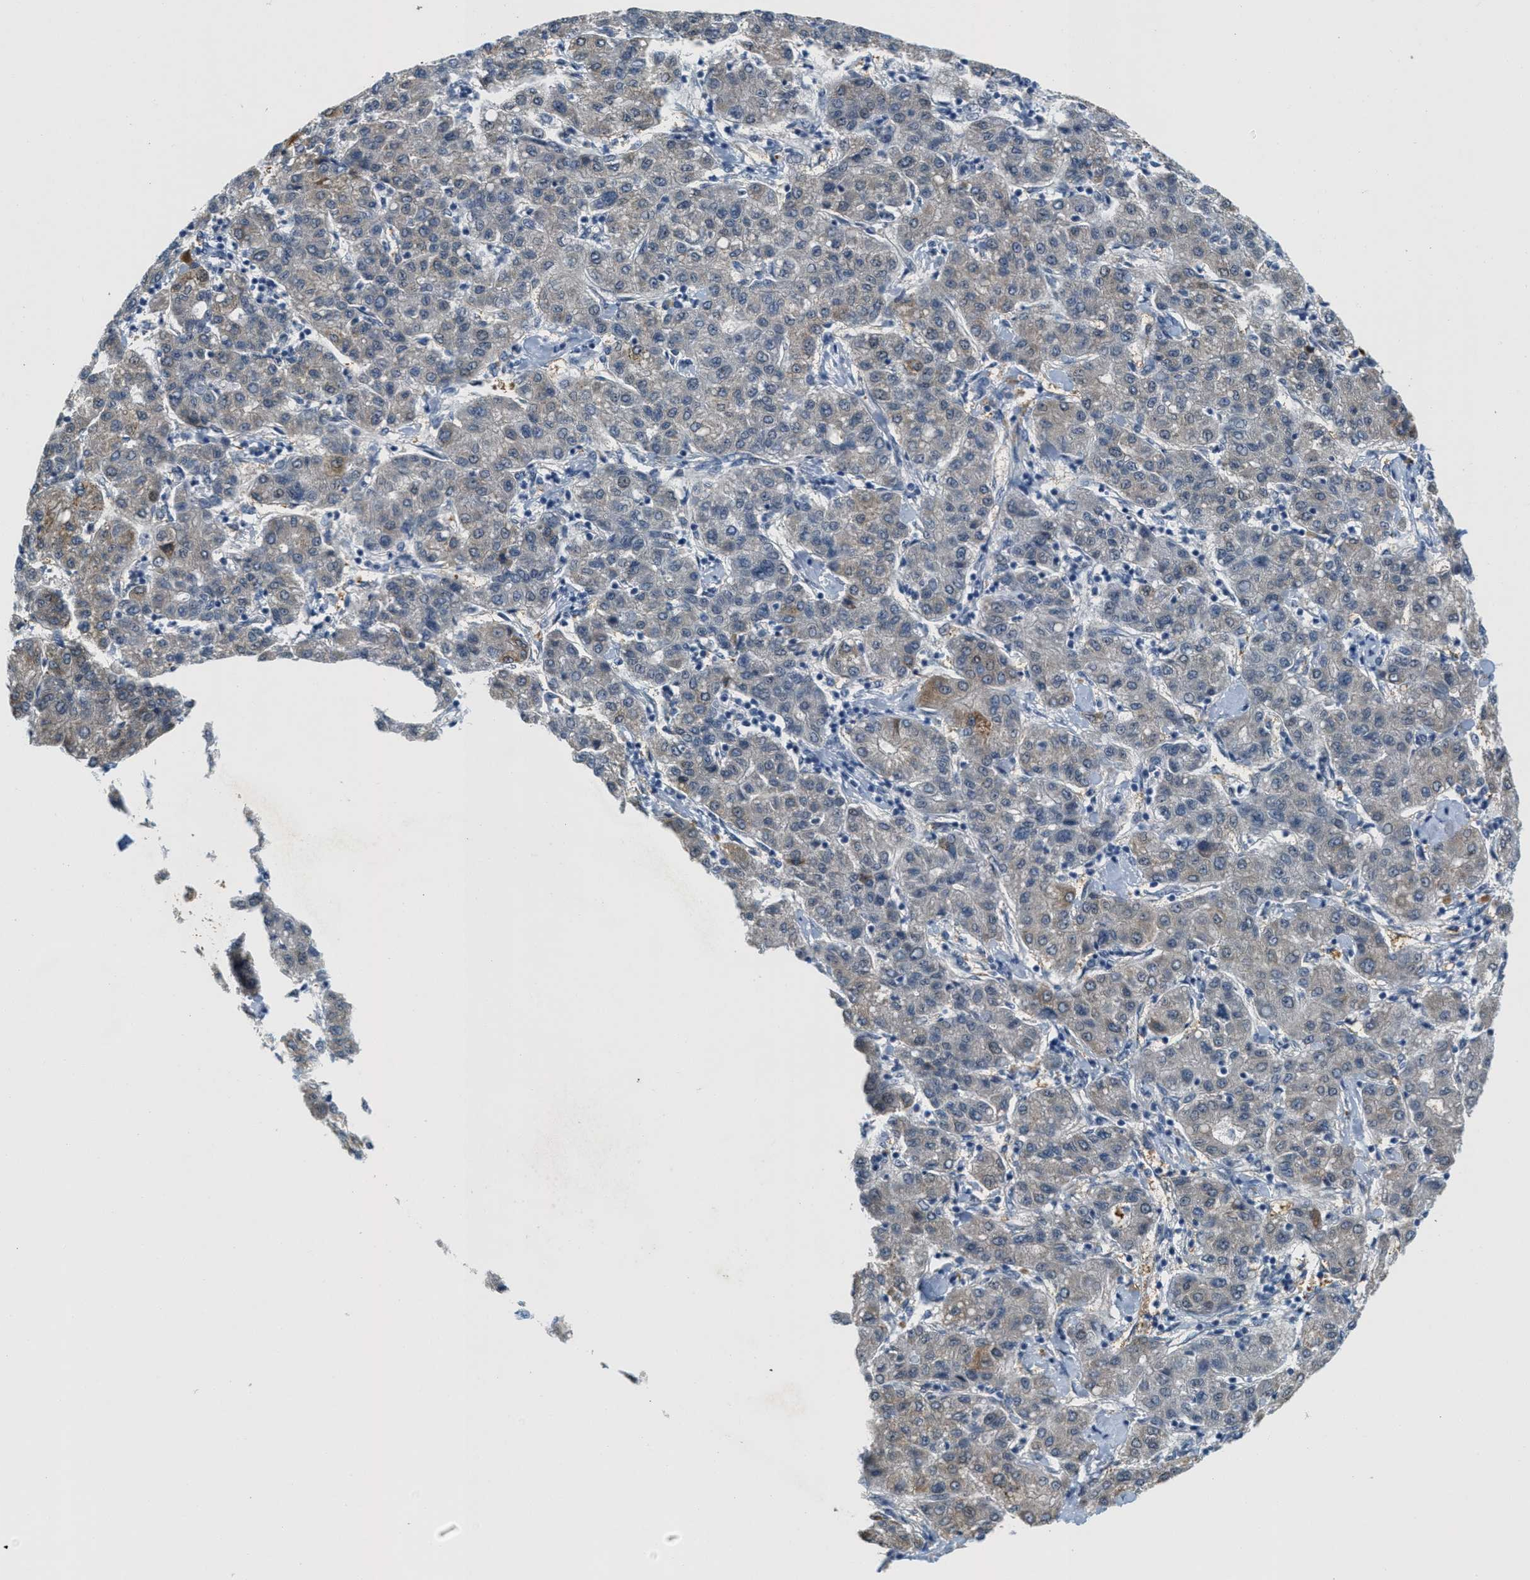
{"staining": {"intensity": "moderate", "quantity": "<25%", "location": "cytoplasmic/membranous"}, "tissue": "liver cancer", "cell_type": "Tumor cells", "image_type": "cancer", "snomed": [{"axis": "morphology", "description": "Carcinoma, Hepatocellular, NOS"}, {"axis": "topography", "description": "Liver"}], "caption": "A low amount of moderate cytoplasmic/membranous positivity is seen in approximately <25% of tumor cells in hepatocellular carcinoma (liver) tissue.", "gene": "HS3ST2", "patient": {"sex": "male", "age": 65}}